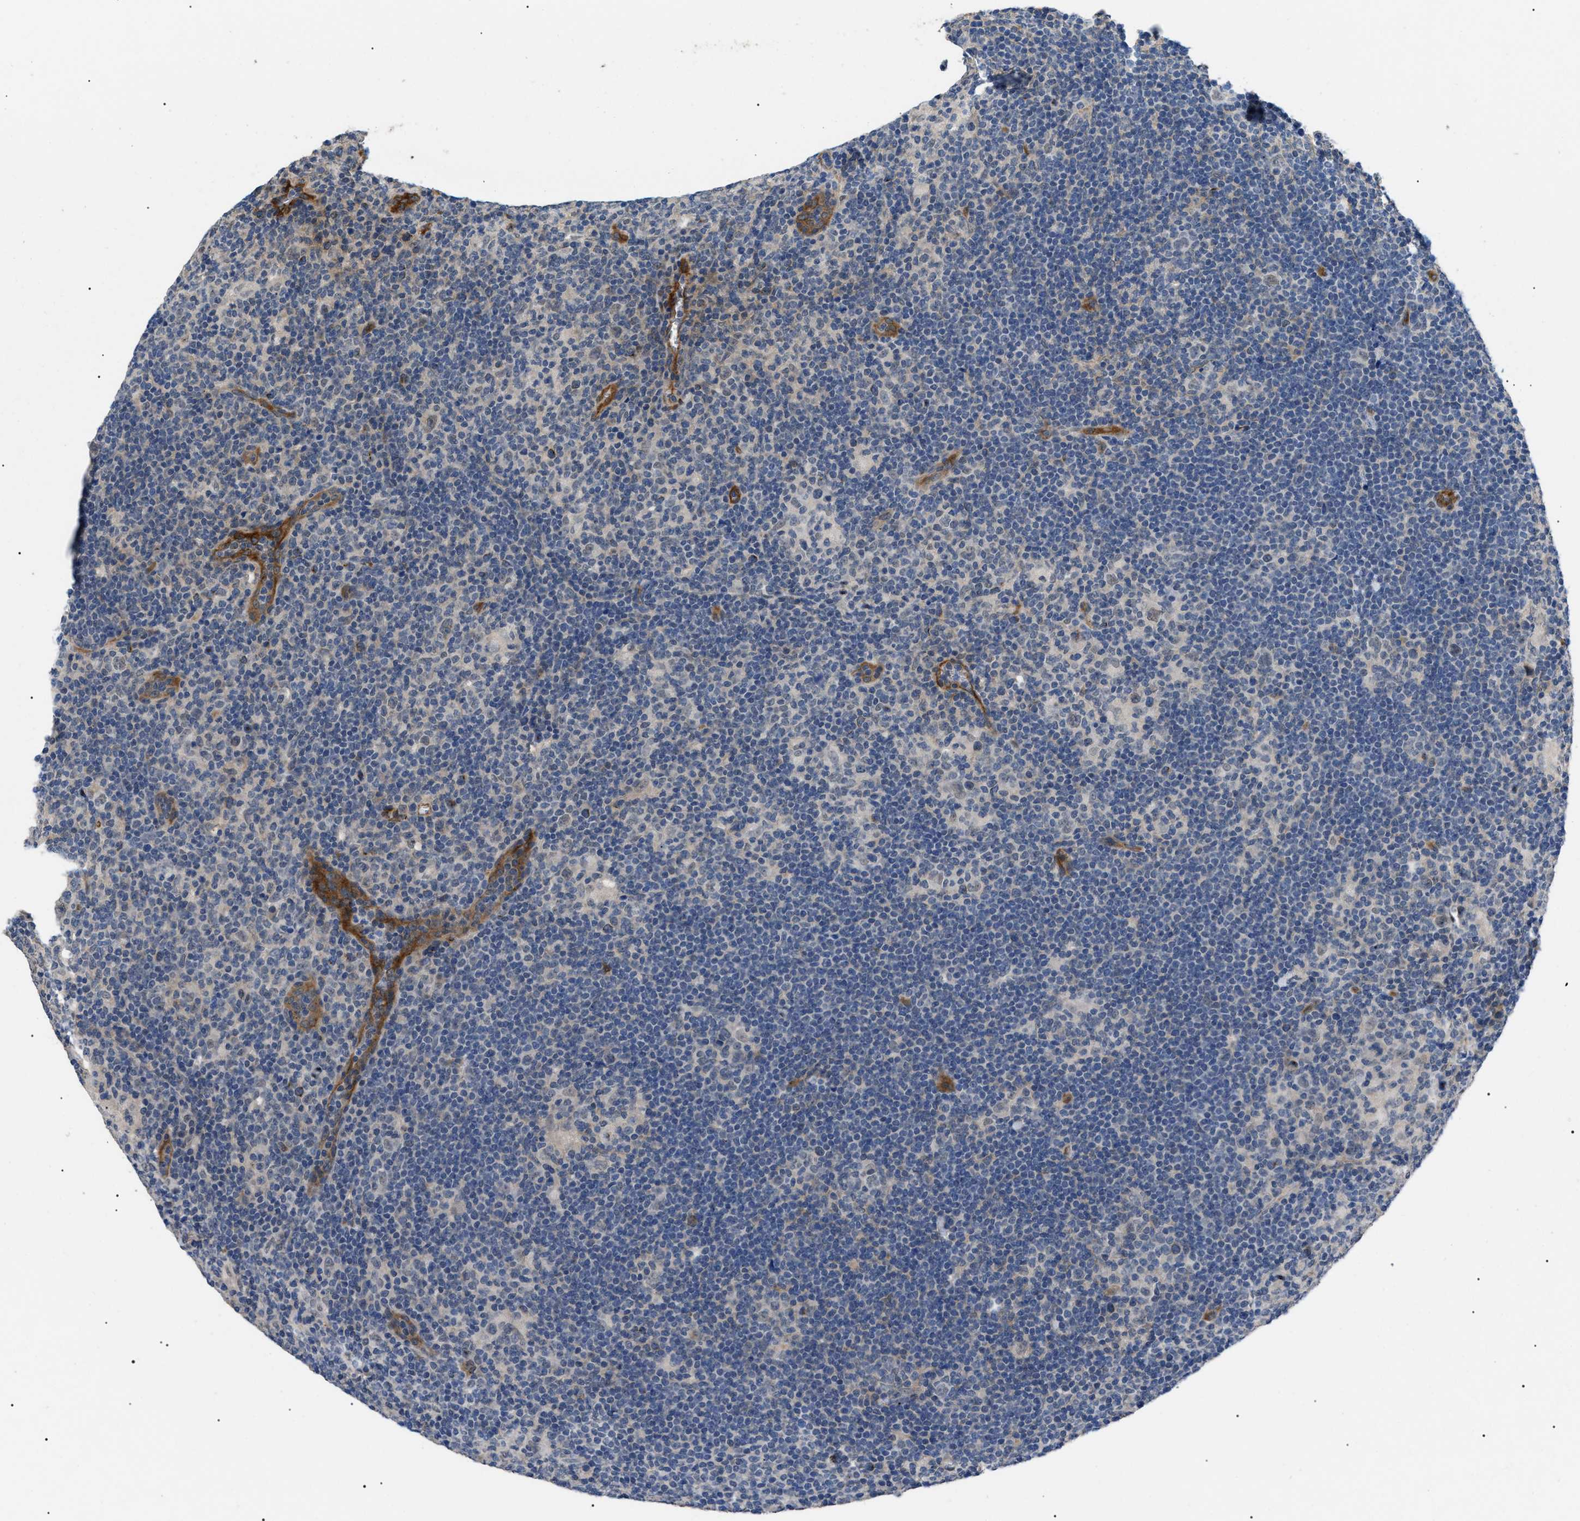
{"staining": {"intensity": "weak", "quantity": "<25%", "location": "nuclear"}, "tissue": "lymphoma", "cell_type": "Tumor cells", "image_type": "cancer", "snomed": [{"axis": "morphology", "description": "Hodgkin's disease, NOS"}, {"axis": "topography", "description": "Lymph node"}], "caption": "Human lymphoma stained for a protein using immunohistochemistry reveals no positivity in tumor cells.", "gene": "CRCP", "patient": {"sex": "female", "age": 57}}